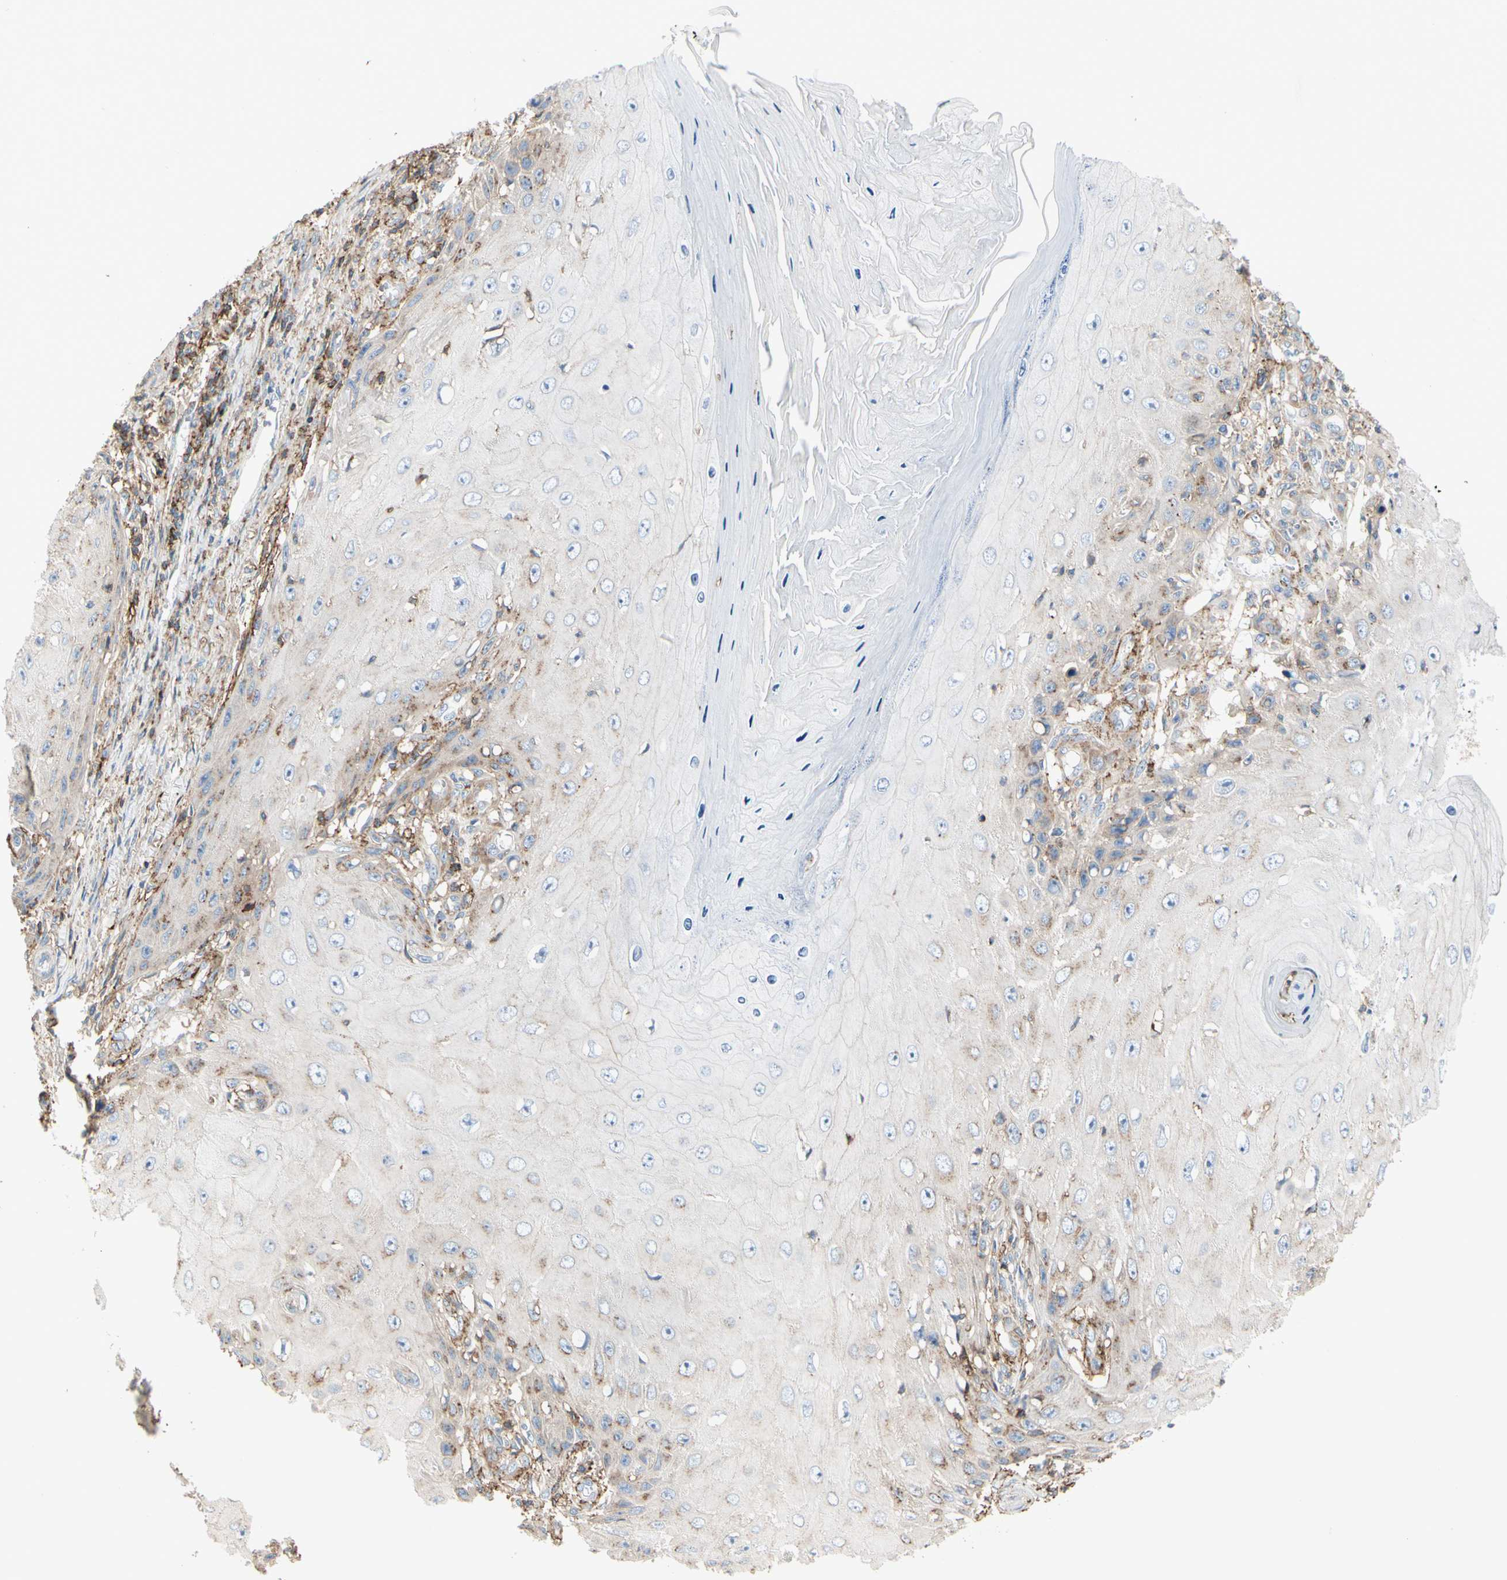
{"staining": {"intensity": "weak", "quantity": "<25%", "location": "cytoplasmic/membranous"}, "tissue": "skin cancer", "cell_type": "Tumor cells", "image_type": "cancer", "snomed": [{"axis": "morphology", "description": "Squamous cell carcinoma, NOS"}, {"axis": "topography", "description": "Skin"}], "caption": "IHC of human skin cancer shows no expression in tumor cells.", "gene": "CLEC2B", "patient": {"sex": "female", "age": 73}}